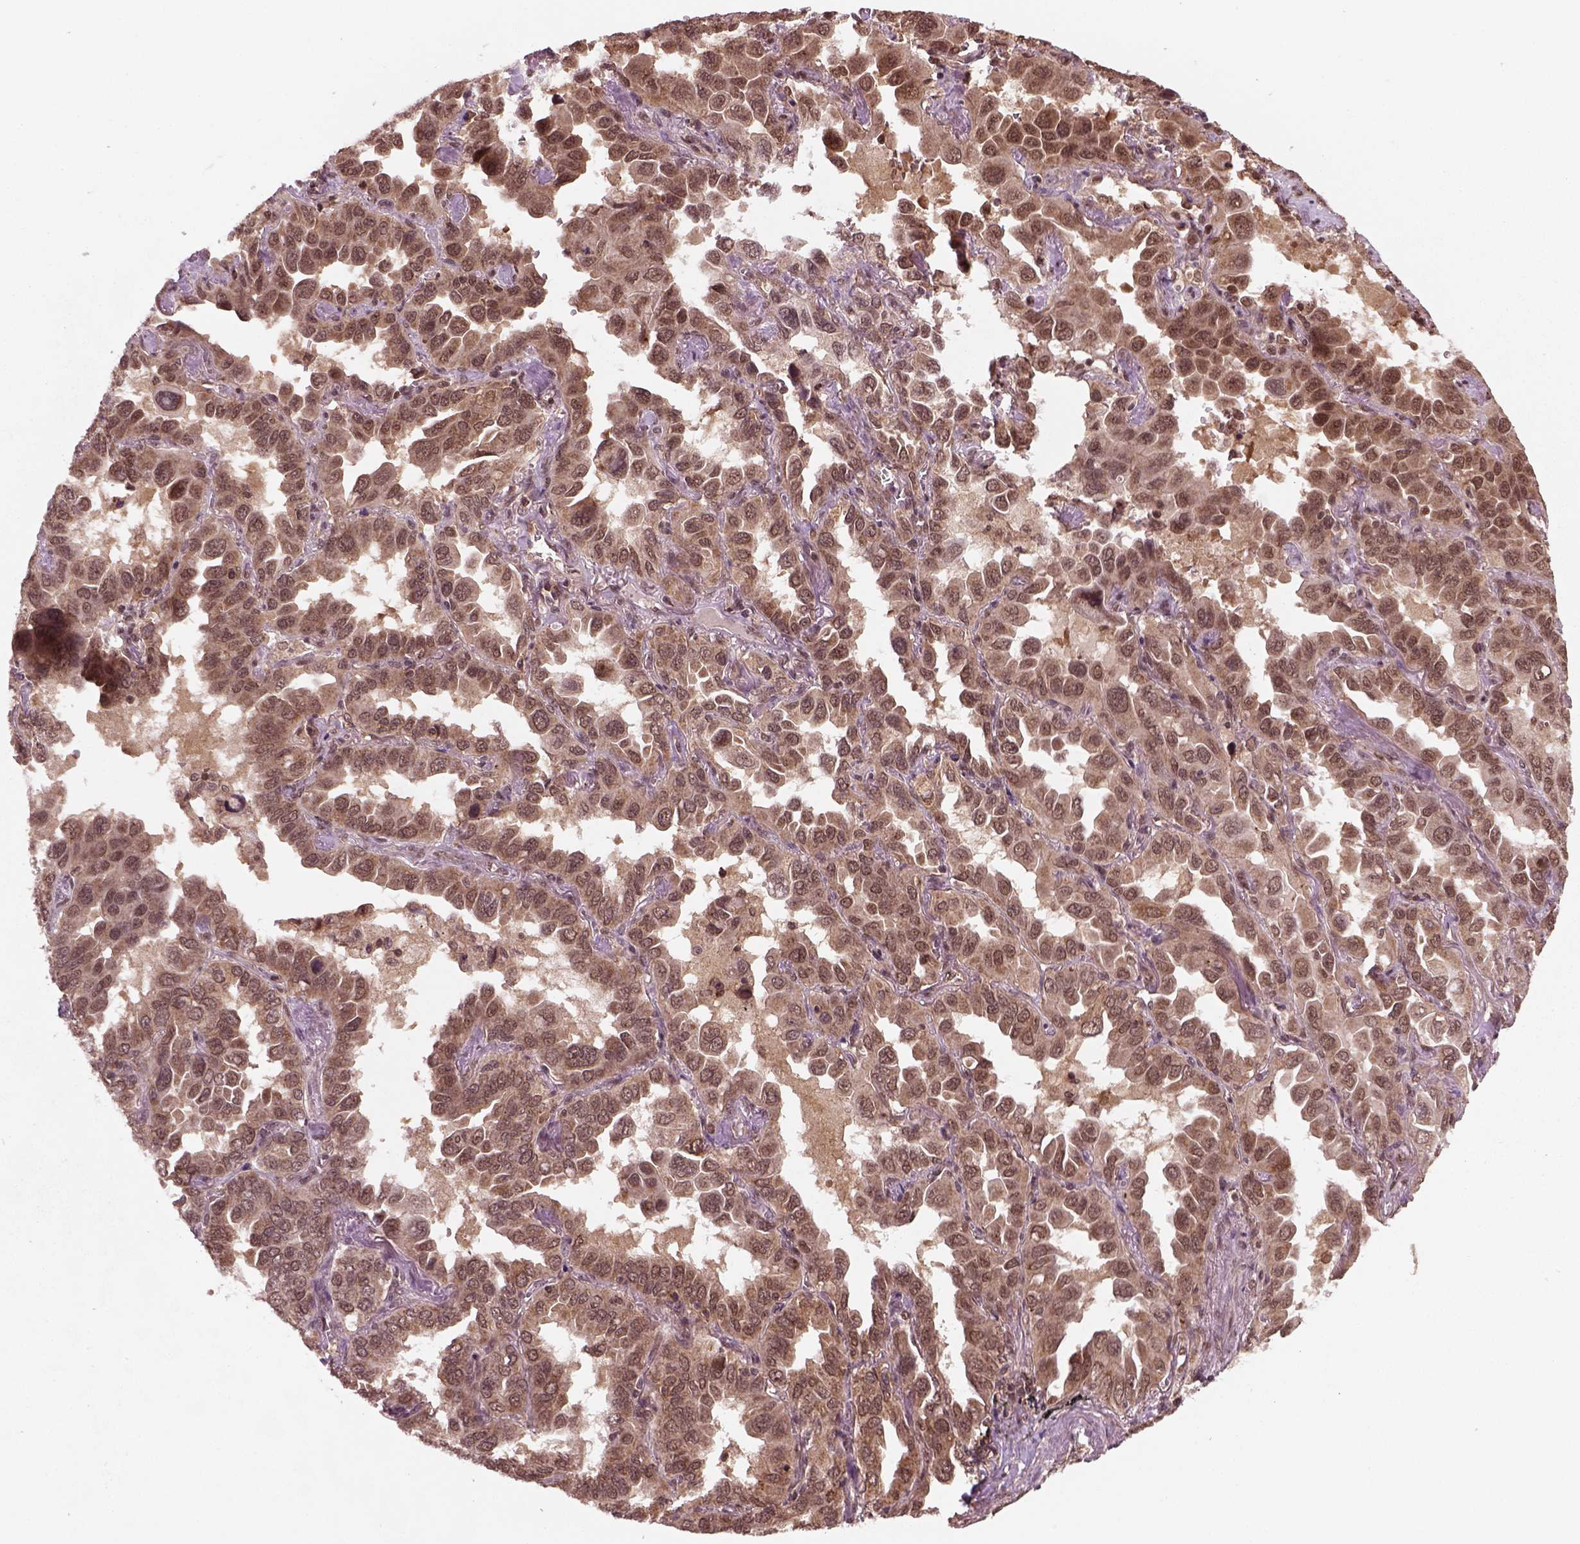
{"staining": {"intensity": "moderate", "quantity": ">75%", "location": "cytoplasmic/membranous,nuclear"}, "tissue": "lung cancer", "cell_type": "Tumor cells", "image_type": "cancer", "snomed": [{"axis": "morphology", "description": "Adenocarcinoma, NOS"}, {"axis": "topography", "description": "Lung"}], "caption": "Lung cancer (adenocarcinoma) stained with IHC shows moderate cytoplasmic/membranous and nuclear positivity in about >75% of tumor cells.", "gene": "NUDT9", "patient": {"sex": "male", "age": 64}}